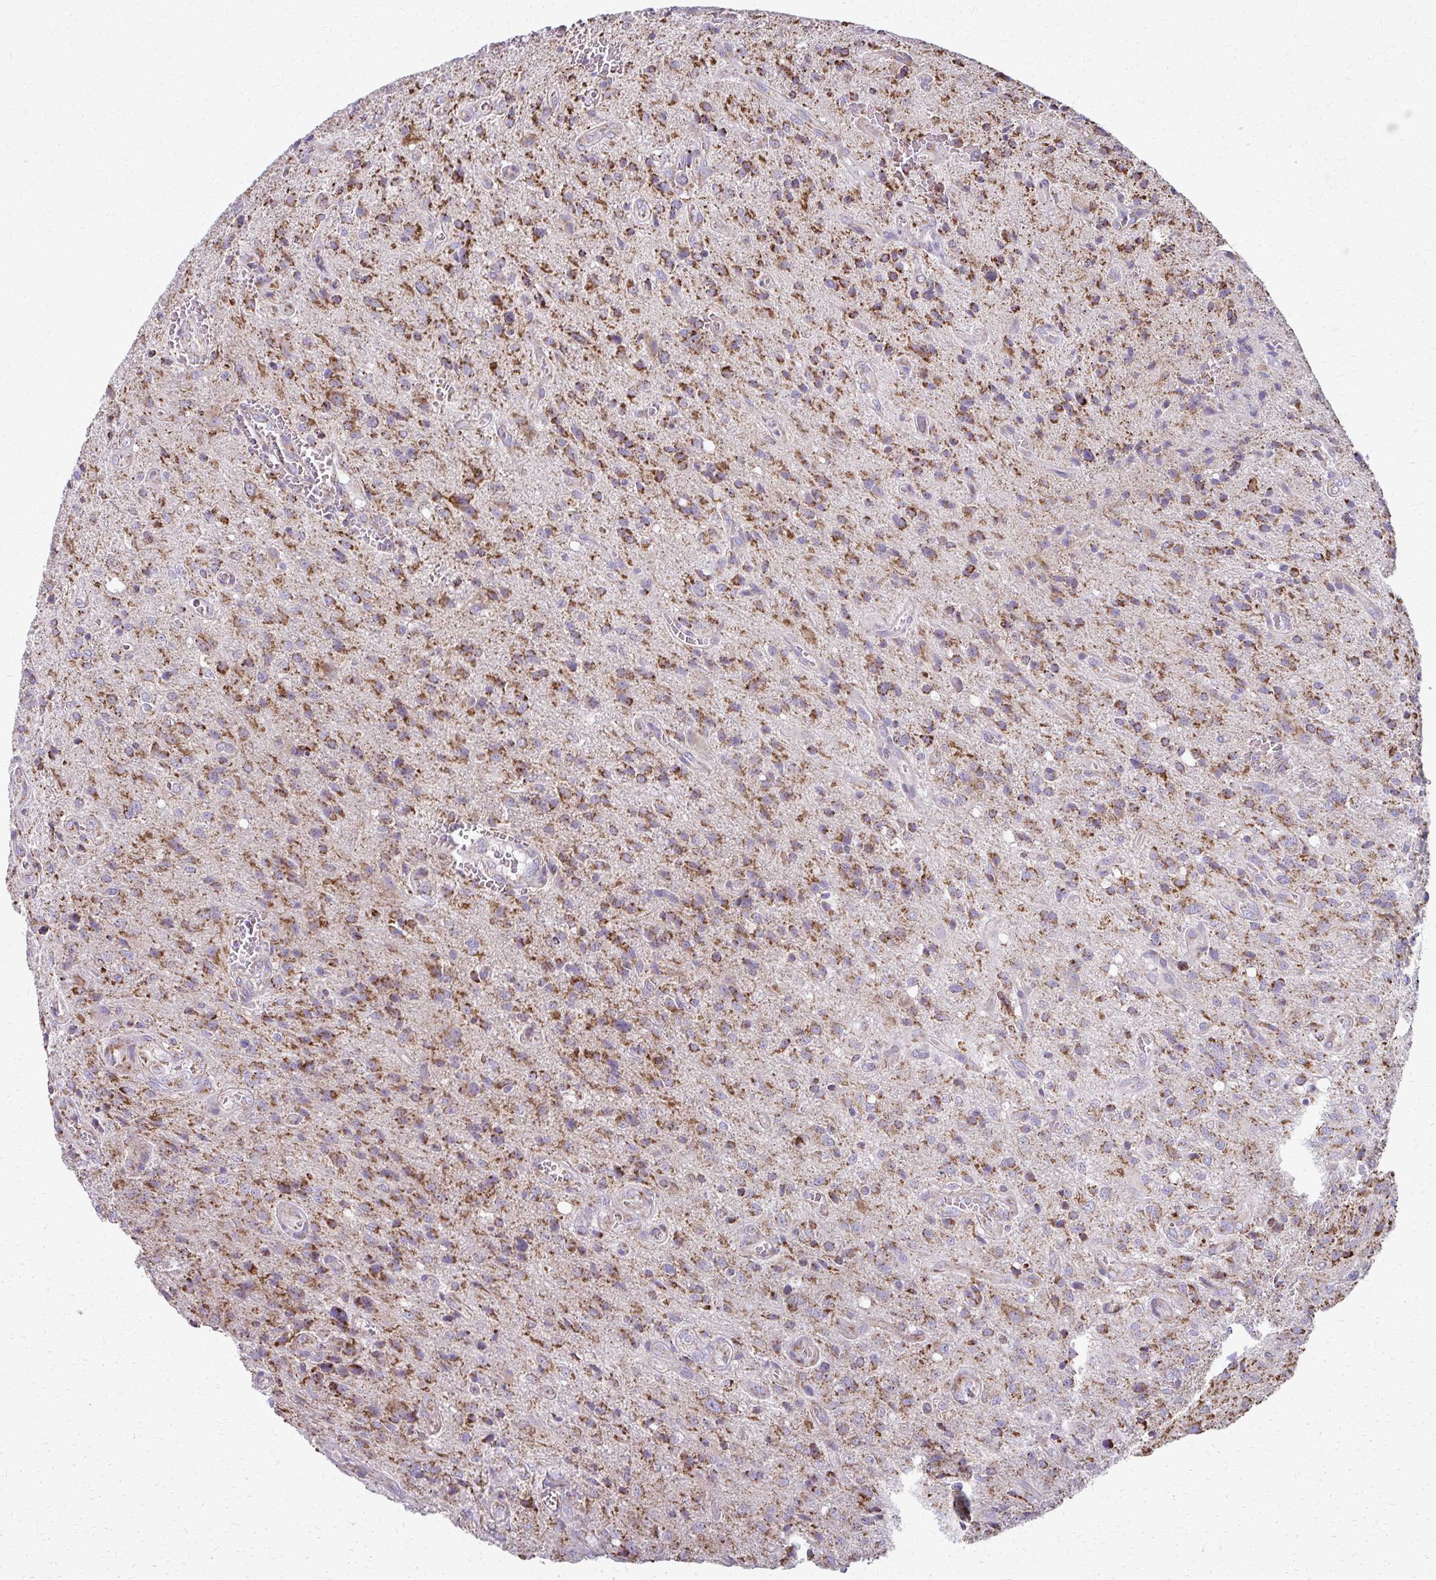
{"staining": {"intensity": "moderate", "quantity": ">75%", "location": "cytoplasmic/membranous"}, "tissue": "glioma", "cell_type": "Tumor cells", "image_type": "cancer", "snomed": [{"axis": "morphology", "description": "Glioma, malignant, Low grade"}, {"axis": "topography", "description": "Brain"}], "caption": "The image exhibits immunohistochemical staining of glioma. There is moderate cytoplasmic/membranous staining is present in about >75% of tumor cells. Nuclei are stained in blue.", "gene": "TVP23A", "patient": {"sex": "male", "age": 66}}